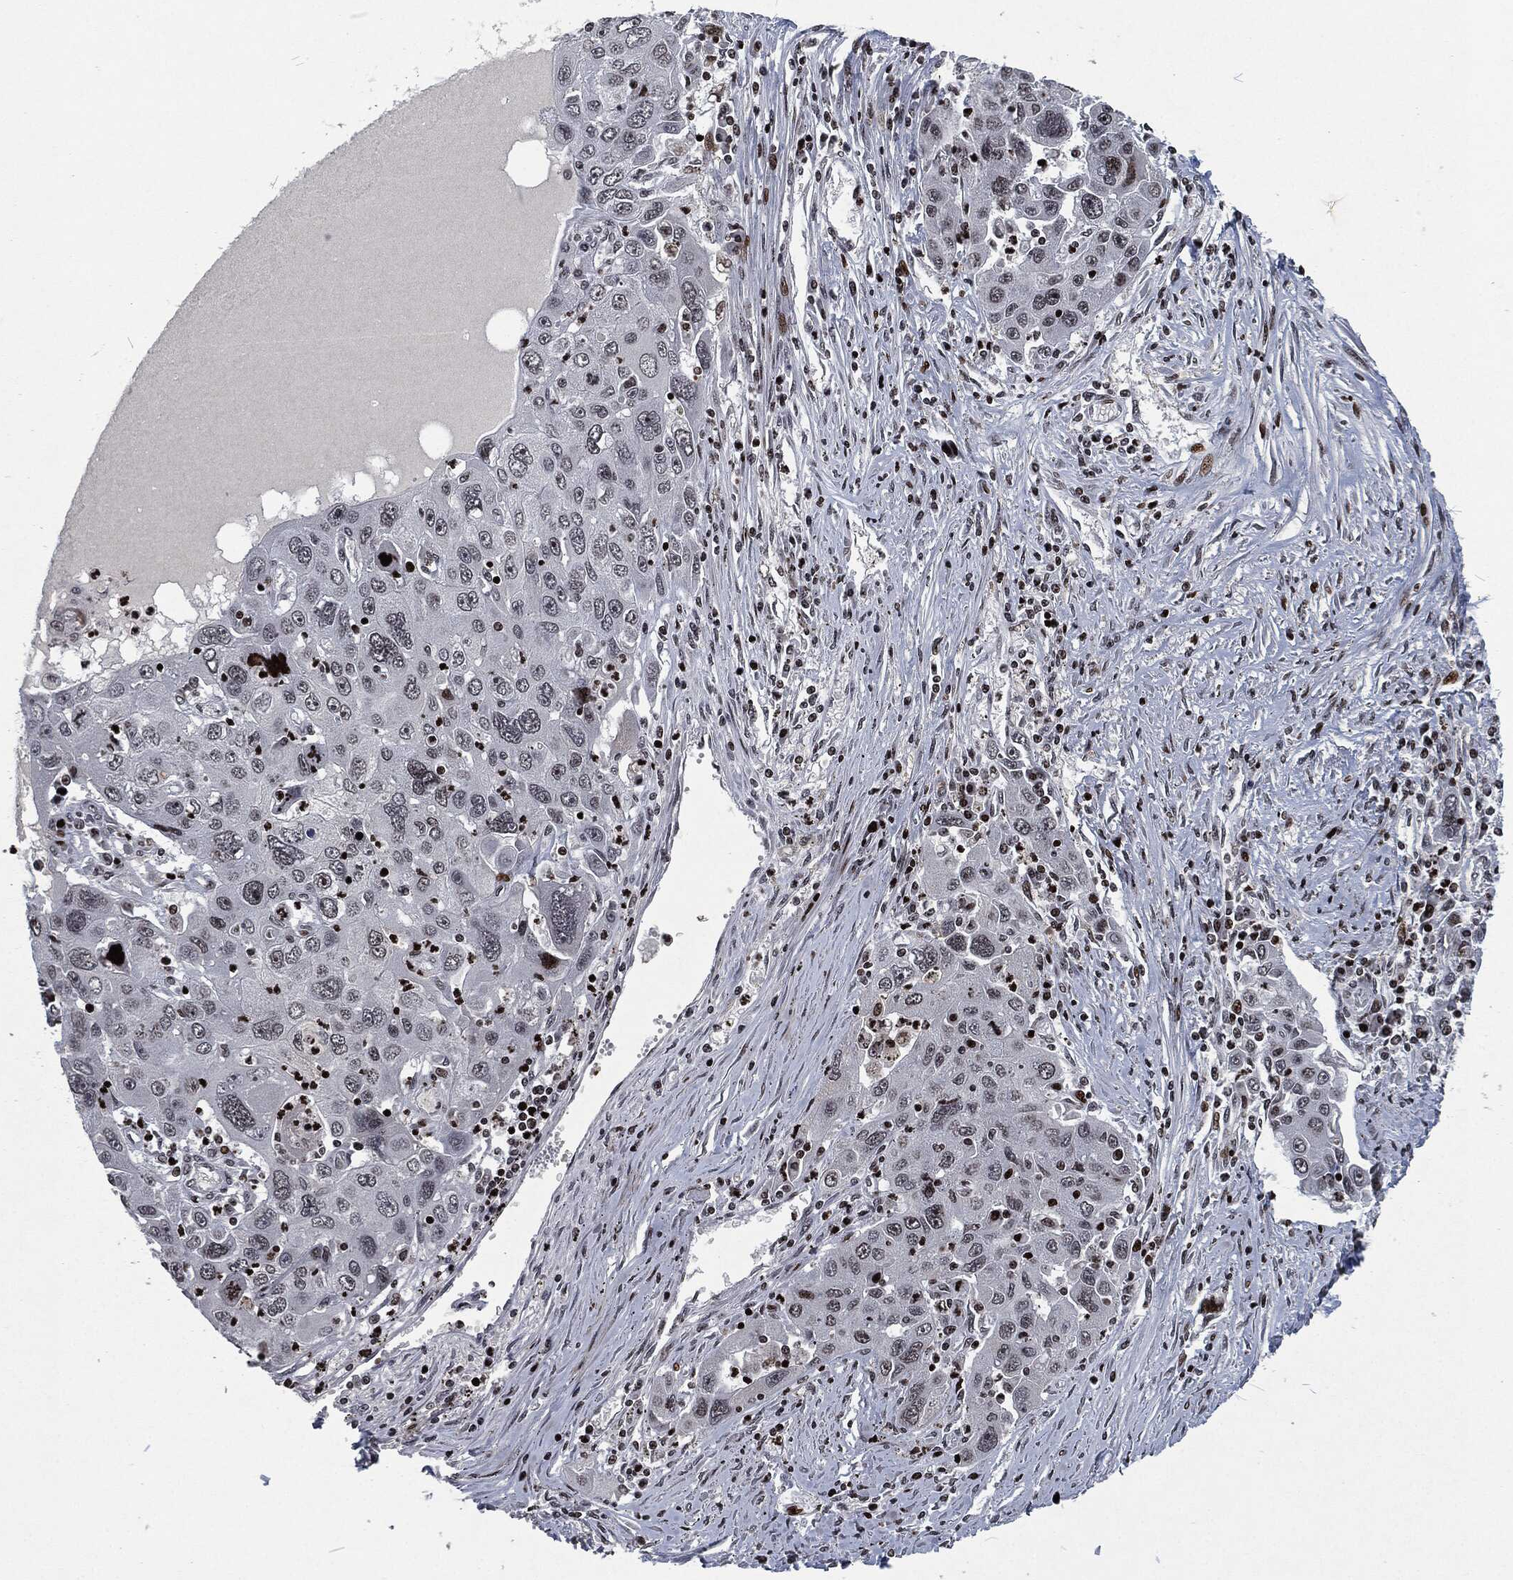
{"staining": {"intensity": "negative", "quantity": "none", "location": "none"}, "tissue": "stomach cancer", "cell_type": "Tumor cells", "image_type": "cancer", "snomed": [{"axis": "morphology", "description": "Adenocarcinoma, NOS"}, {"axis": "topography", "description": "Stomach"}], "caption": "Immunohistochemistry of stomach cancer demonstrates no expression in tumor cells.", "gene": "EGFR", "patient": {"sex": "male", "age": 56}}